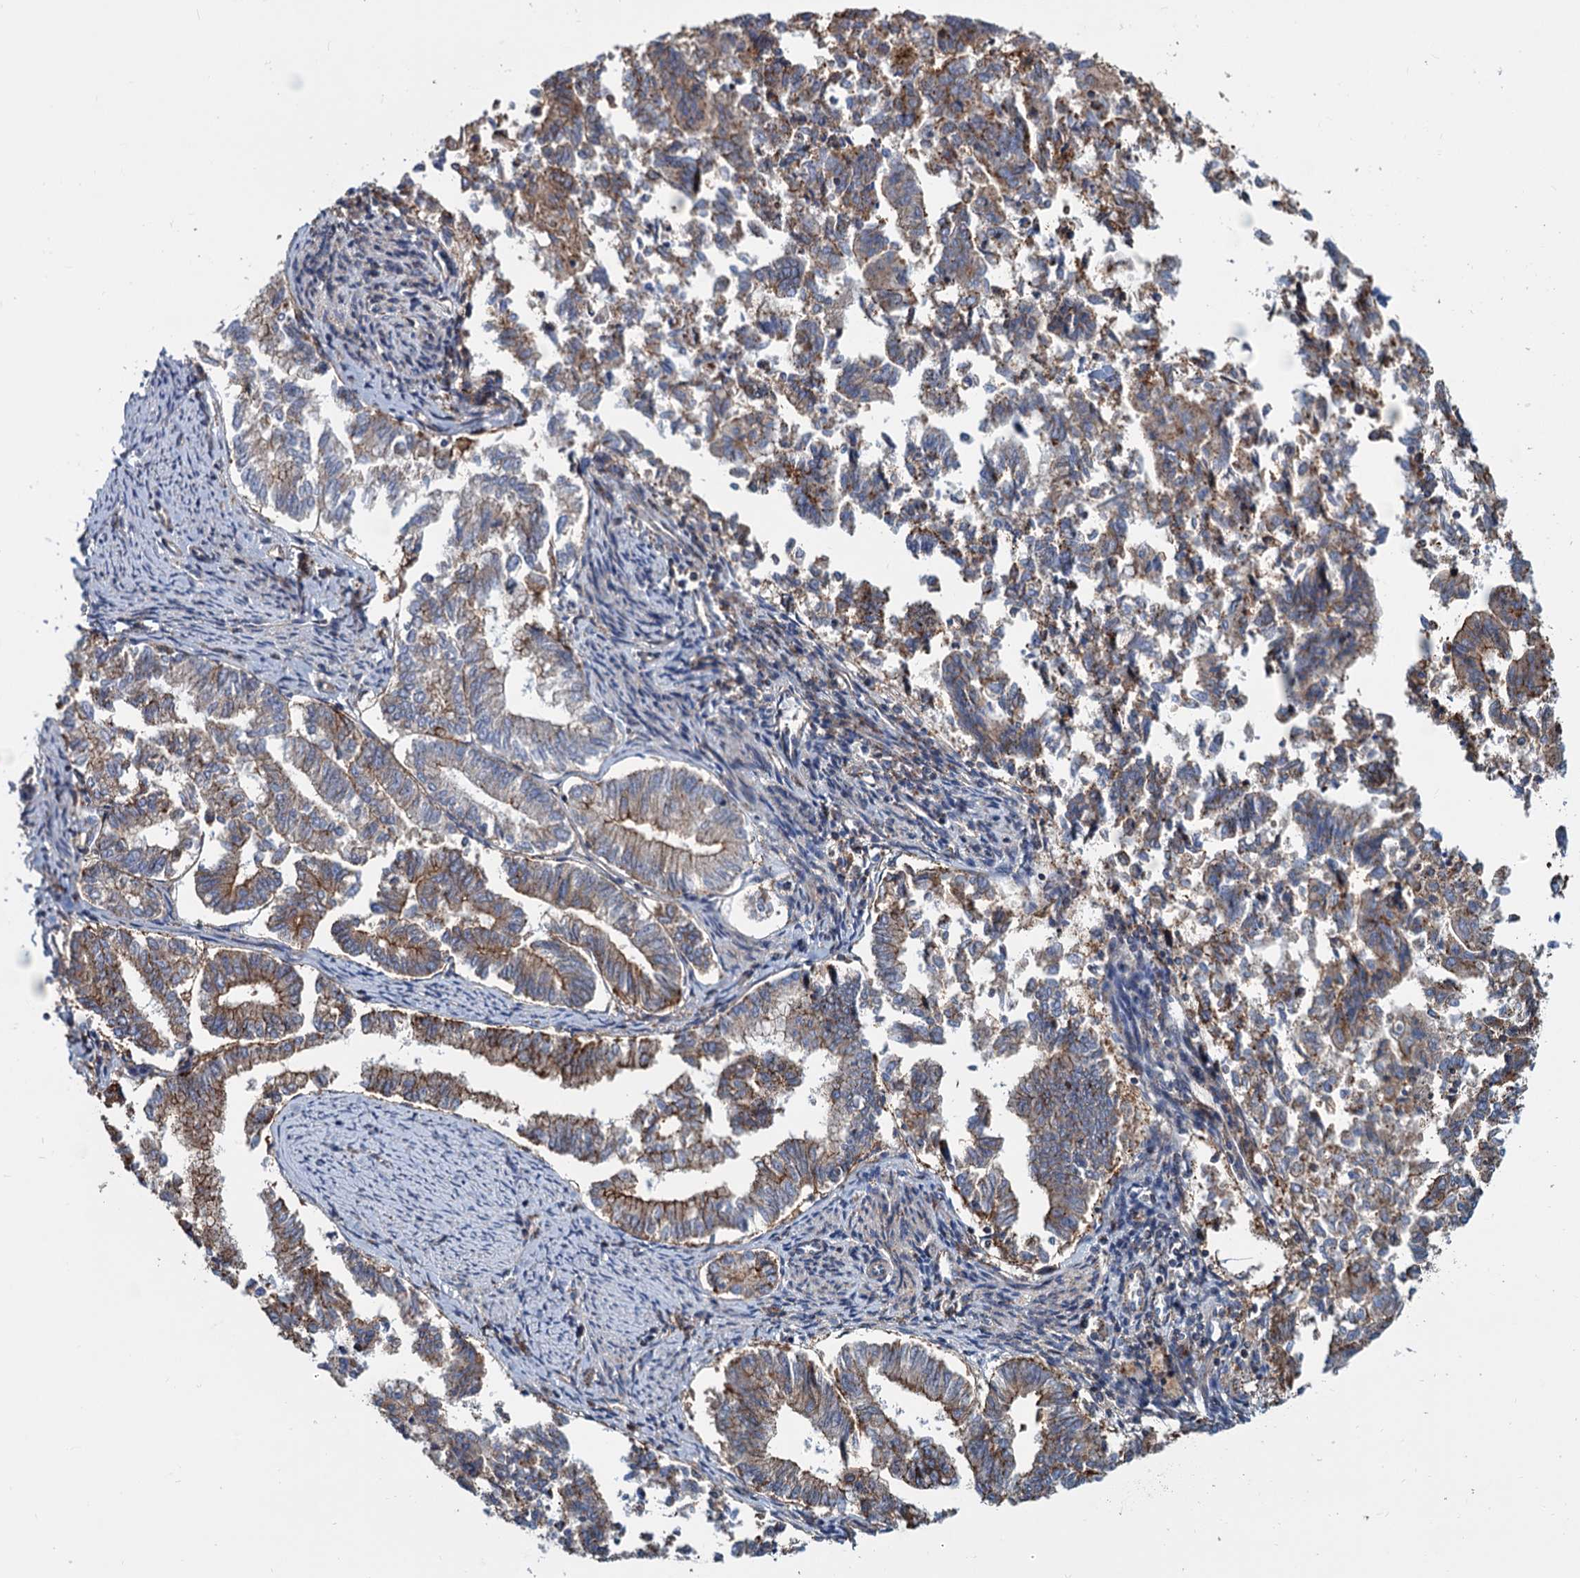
{"staining": {"intensity": "moderate", "quantity": ">75%", "location": "cytoplasmic/membranous"}, "tissue": "endometrial cancer", "cell_type": "Tumor cells", "image_type": "cancer", "snomed": [{"axis": "morphology", "description": "Adenocarcinoma, NOS"}, {"axis": "topography", "description": "Endometrium"}], "caption": "Endometrial cancer was stained to show a protein in brown. There is medium levels of moderate cytoplasmic/membranous positivity in about >75% of tumor cells.", "gene": "PSEN1", "patient": {"sex": "female", "age": 79}}